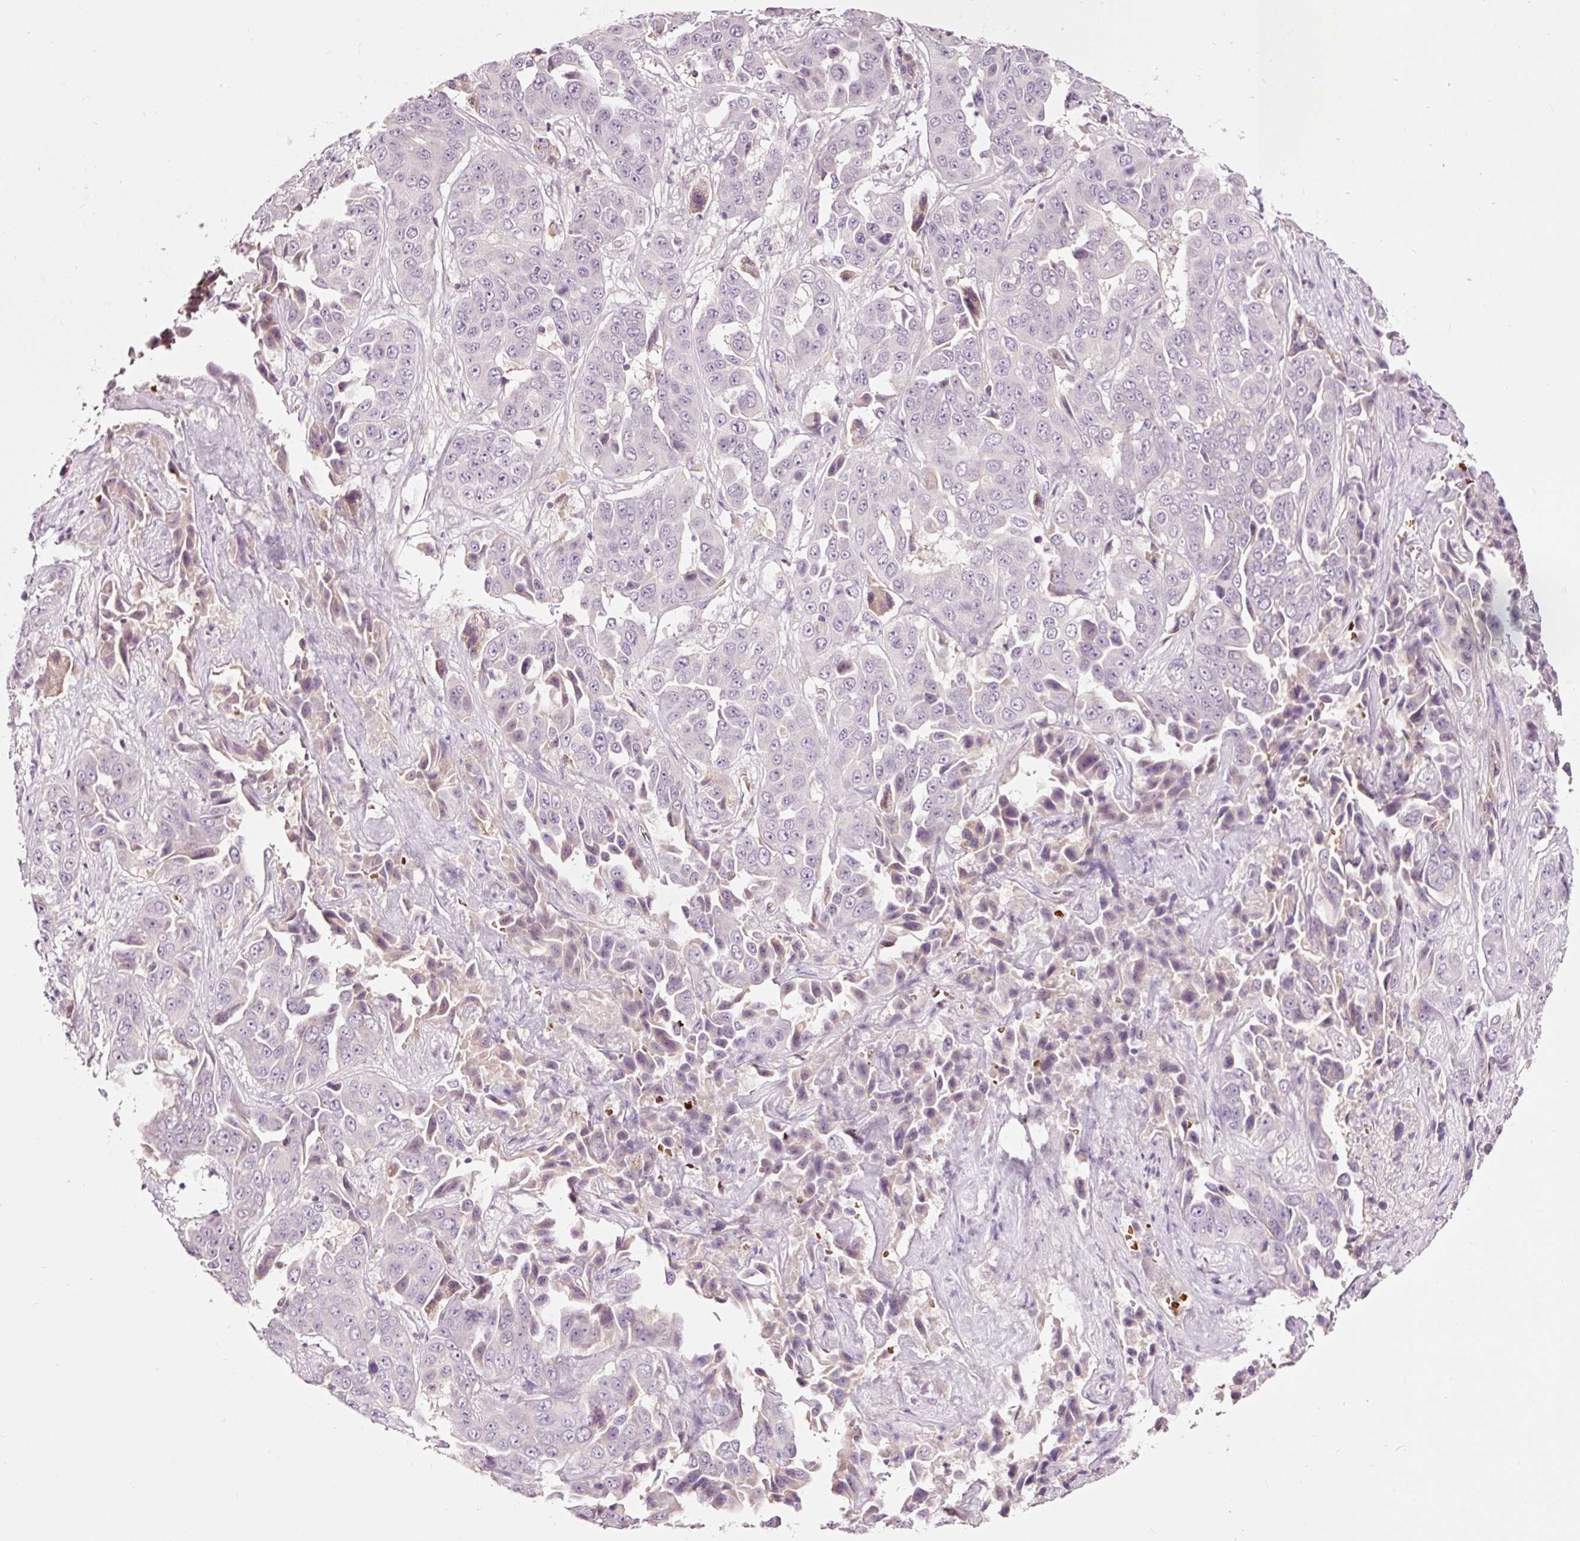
{"staining": {"intensity": "weak", "quantity": "<25%", "location": "cytoplasmic/membranous"}, "tissue": "liver cancer", "cell_type": "Tumor cells", "image_type": "cancer", "snomed": [{"axis": "morphology", "description": "Cholangiocarcinoma"}, {"axis": "topography", "description": "Liver"}], "caption": "The histopathology image shows no significant staining in tumor cells of liver cancer (cholangiocarcinoma).", "gene": "LDHAL6B", "patient": {"sex": "female", "age": 52}}